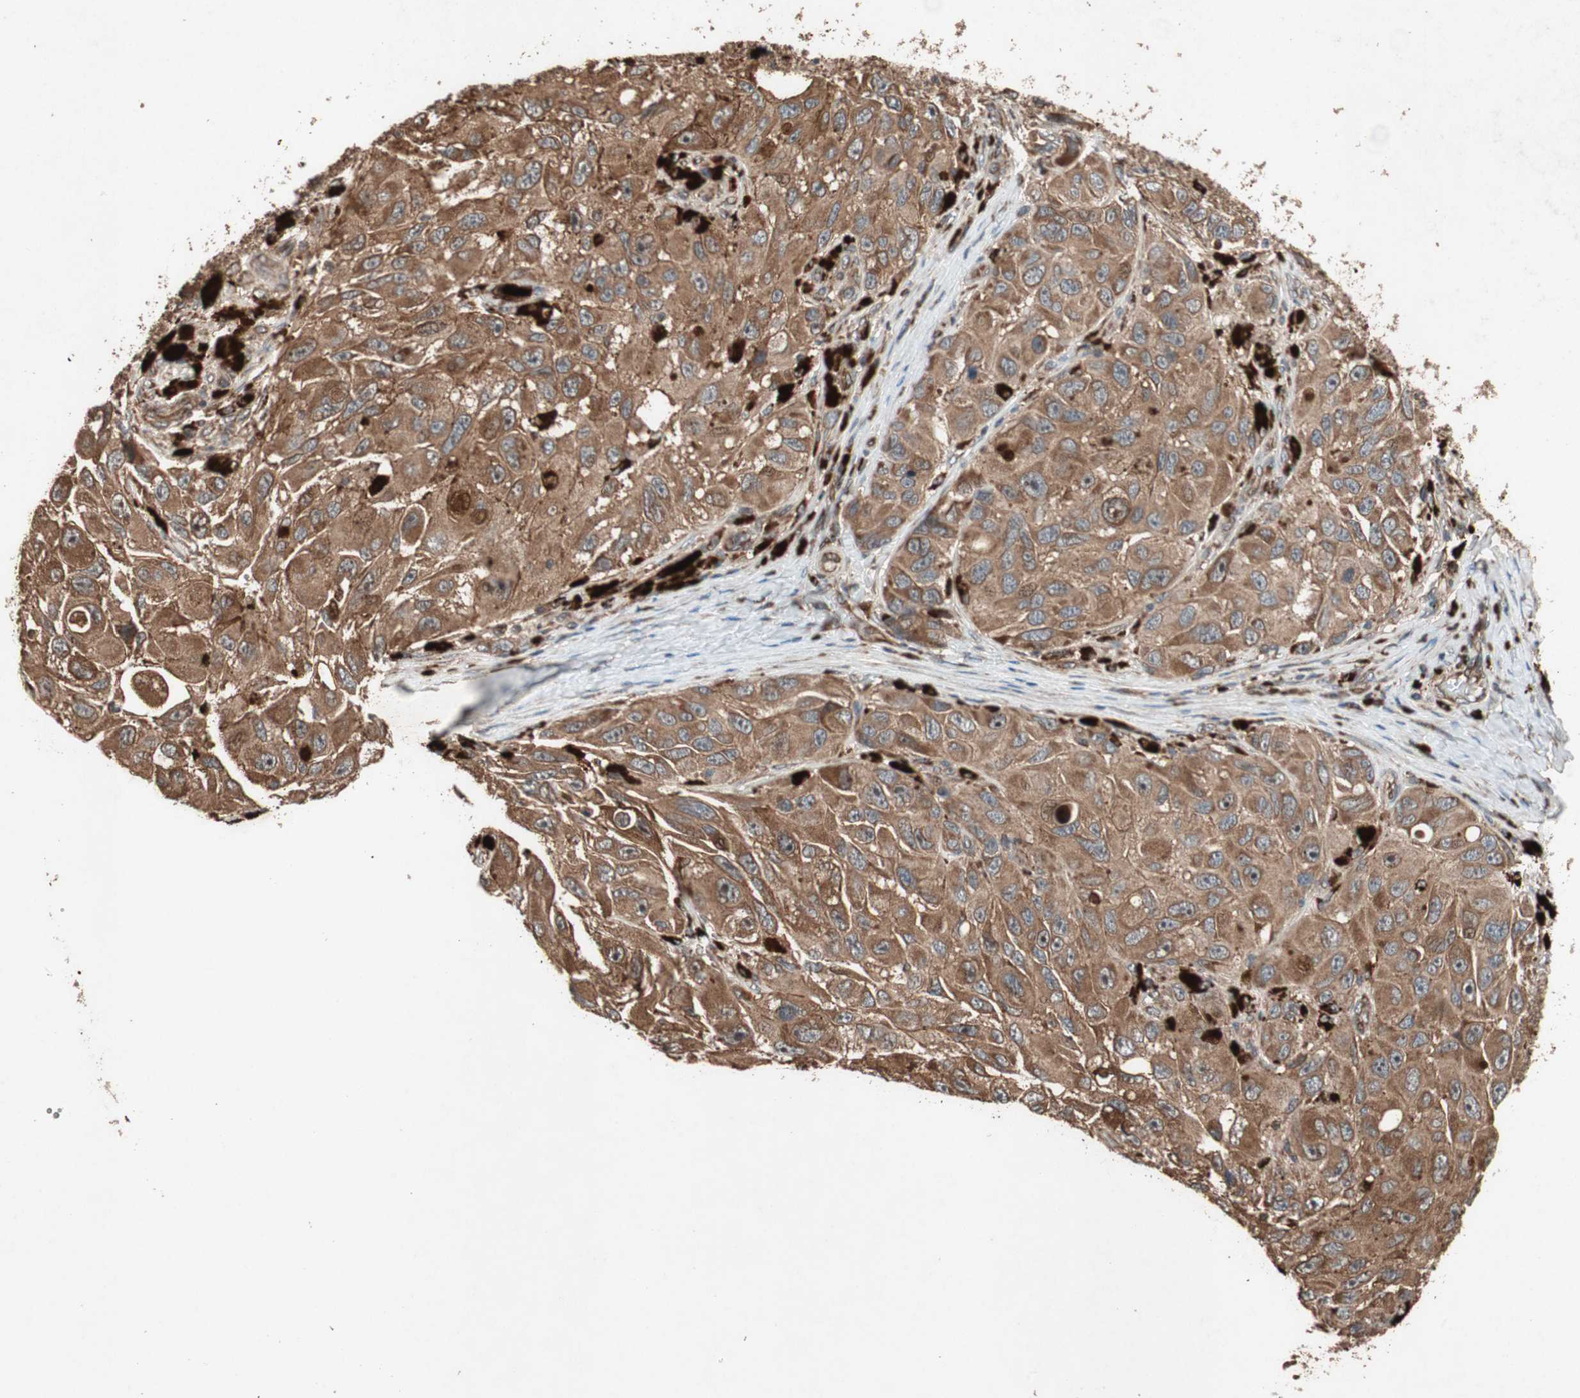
{"staining": {"intensity": "moderate", "quantity": ">75%", "location": "cytoplasmic/membranous"}, "tissue": "melanoma", "cell_type": "Tumor cells", "image_type": "cancer", "snomed": [{"axis": "morphology", "description": "Malignant melanoma, NOS"}, {"axis": "topography", "description": "Skin"}], "caption": "The photomicrograph shows a brown stain indicating the presence of a protein in the cytoplasmic/membranous of tumor cells in malignant melanoma.", "gene": "RAB1A", "patient": {"sex": "female", "age": 73}}